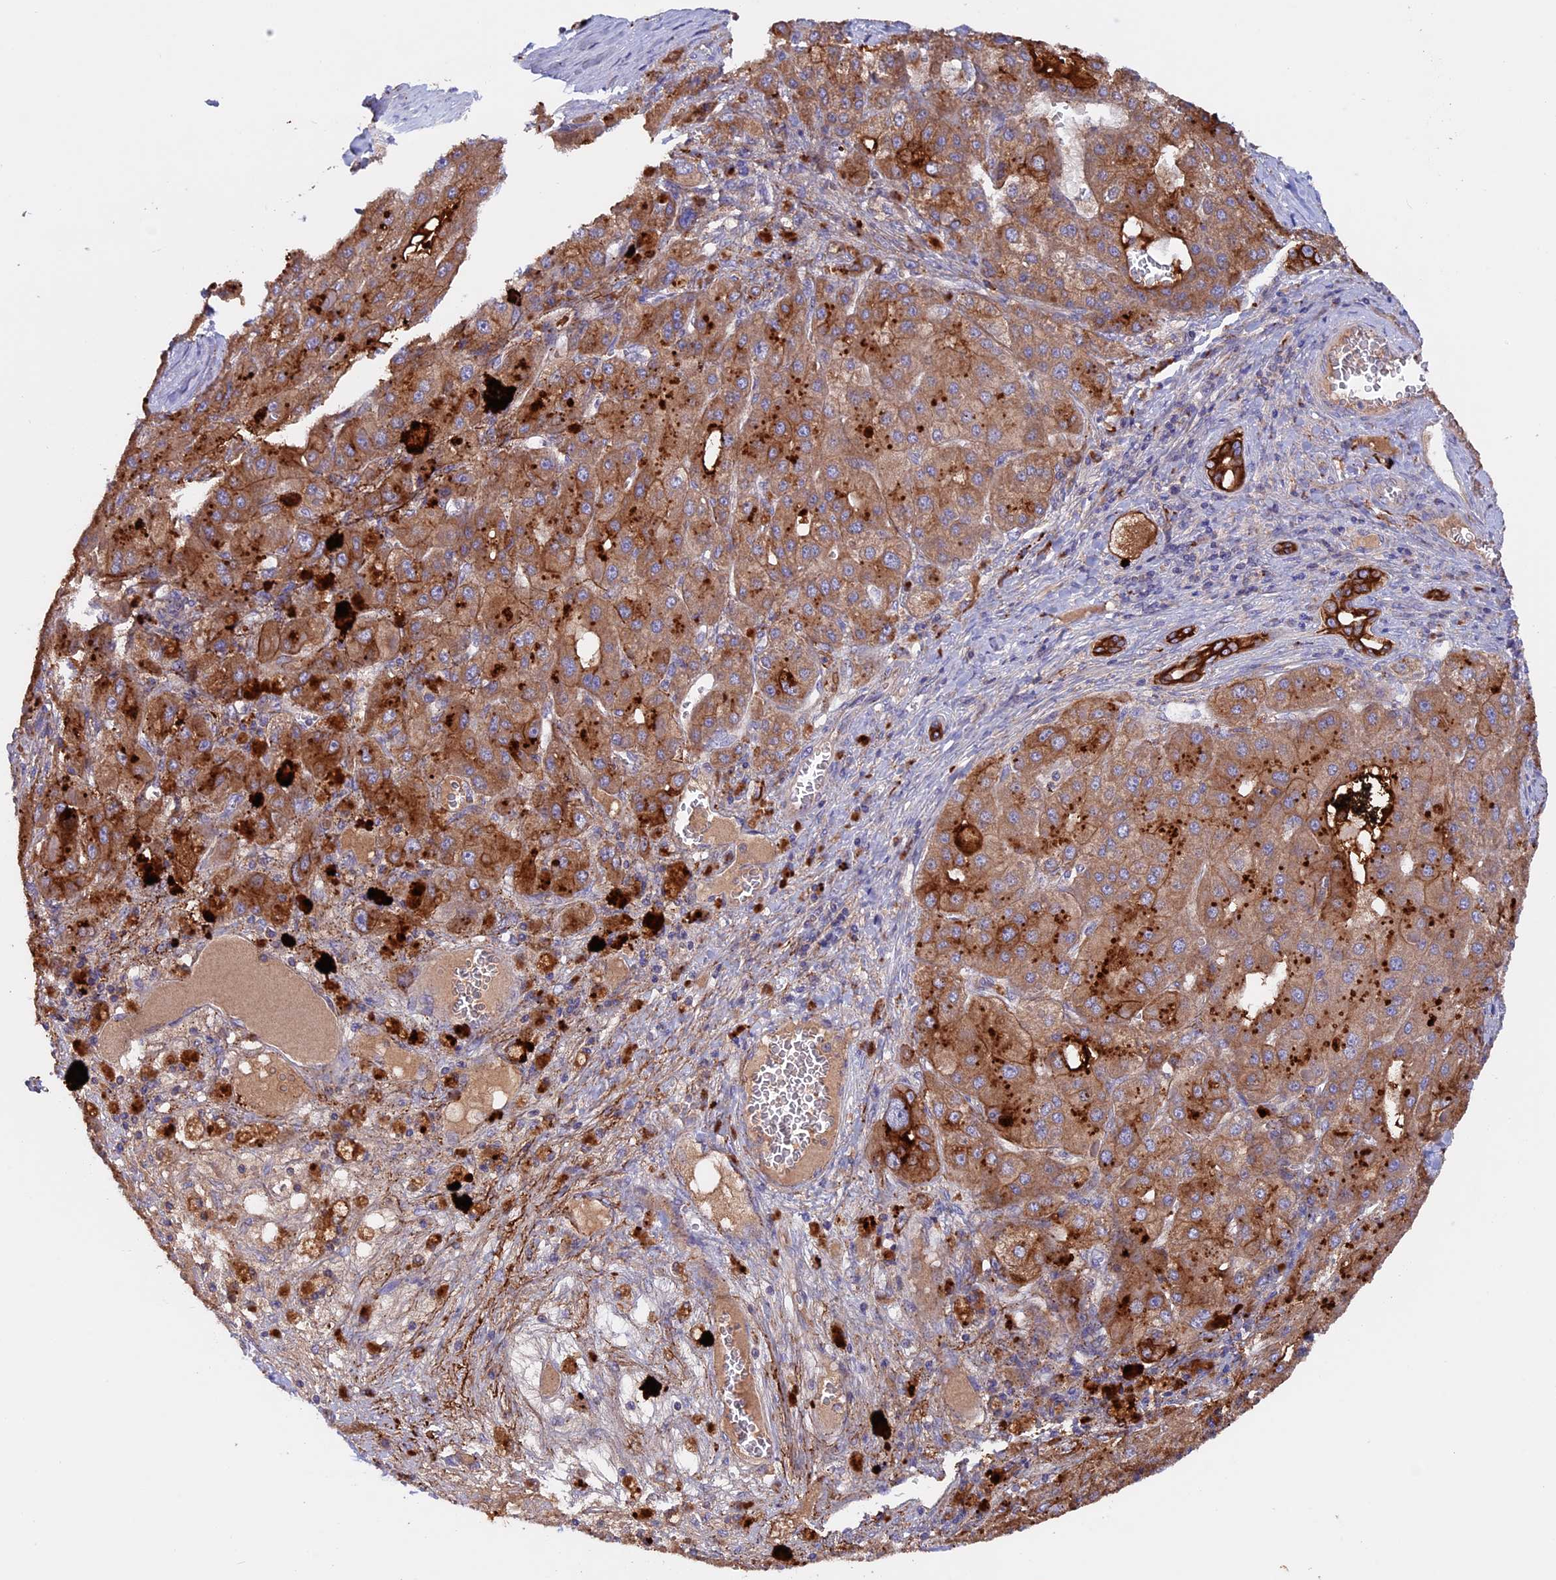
{"staining": {"intensity": "moderate", "quantity": ">75%", "location": "cytoplasmic/membranous"}, "tissue": "liver cancer", "cell_type": "Tumor cells", "image_type": "cancer", "snomed": [{"axis": "morphology", "description": "Carcinoma, Hepatocellular, NOS"}, {"axis": "topography", "description": "Liver"}], "caption": "About >75% of tumor cells in human liver hepatocellular carcinoma show moderate cytoplasmic/membranous protein staining as visualized by brown immunohistochemical staining.", "gene": "PTPN9", "patient": {"sex": "female", "age": 73}}